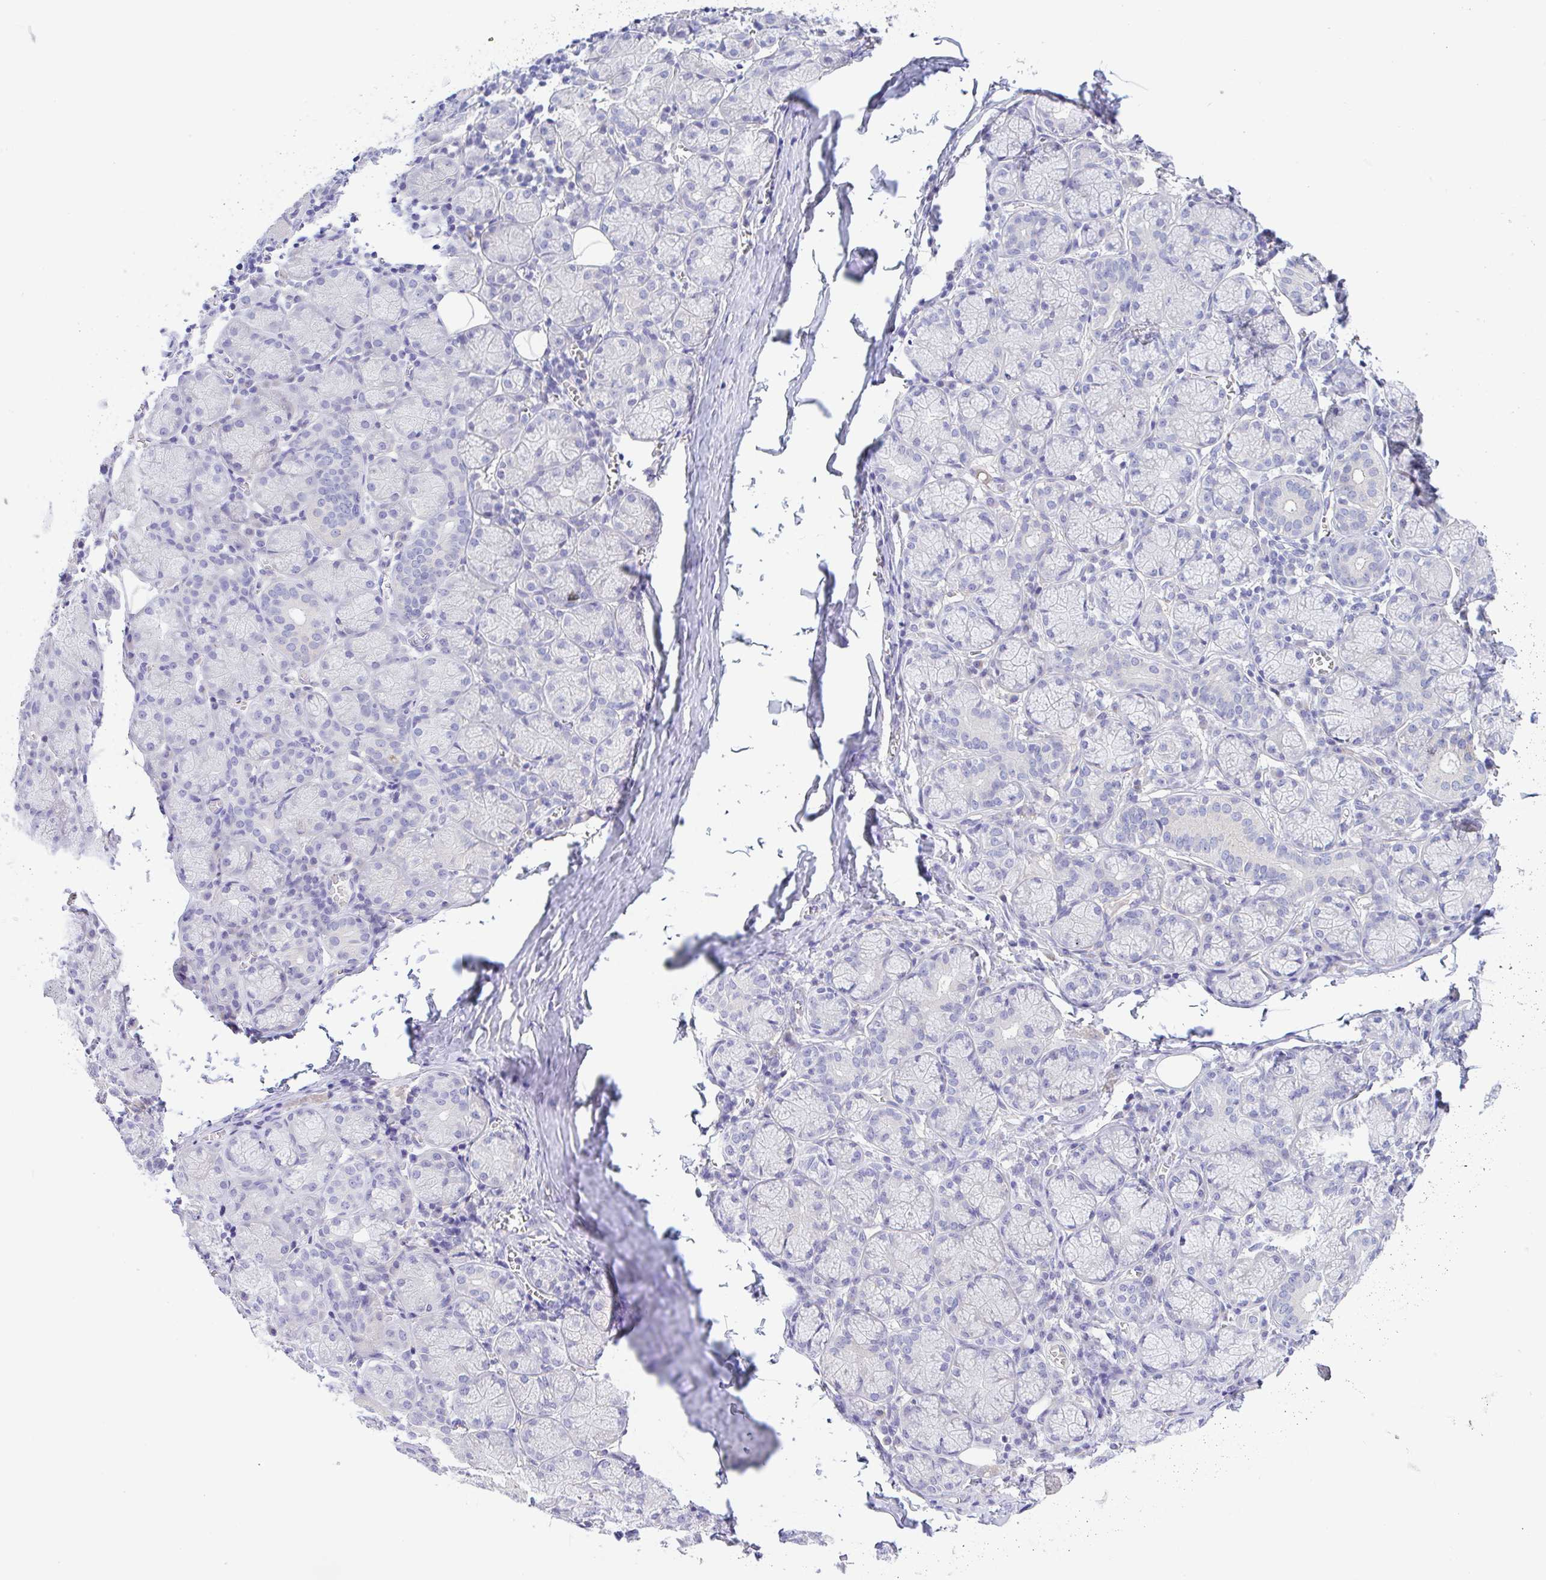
{"staining": {"intensity": "negative", "quantity": "none", "location": "none"}, "tissue": "salivary gland", "cell_type": "Glandular cells", "image_type": "normal", "snomed": [{"axis": "morphology", "description": "Normal tissue, NOS"}, {"axis": "topography", "description": "Salivary gland"}], "caption": "The micrograph displays no staining of glandular cells in benign salivary gland.", "gene": "SERPINE3", "patient": {"sex": "female", "age": 24}}